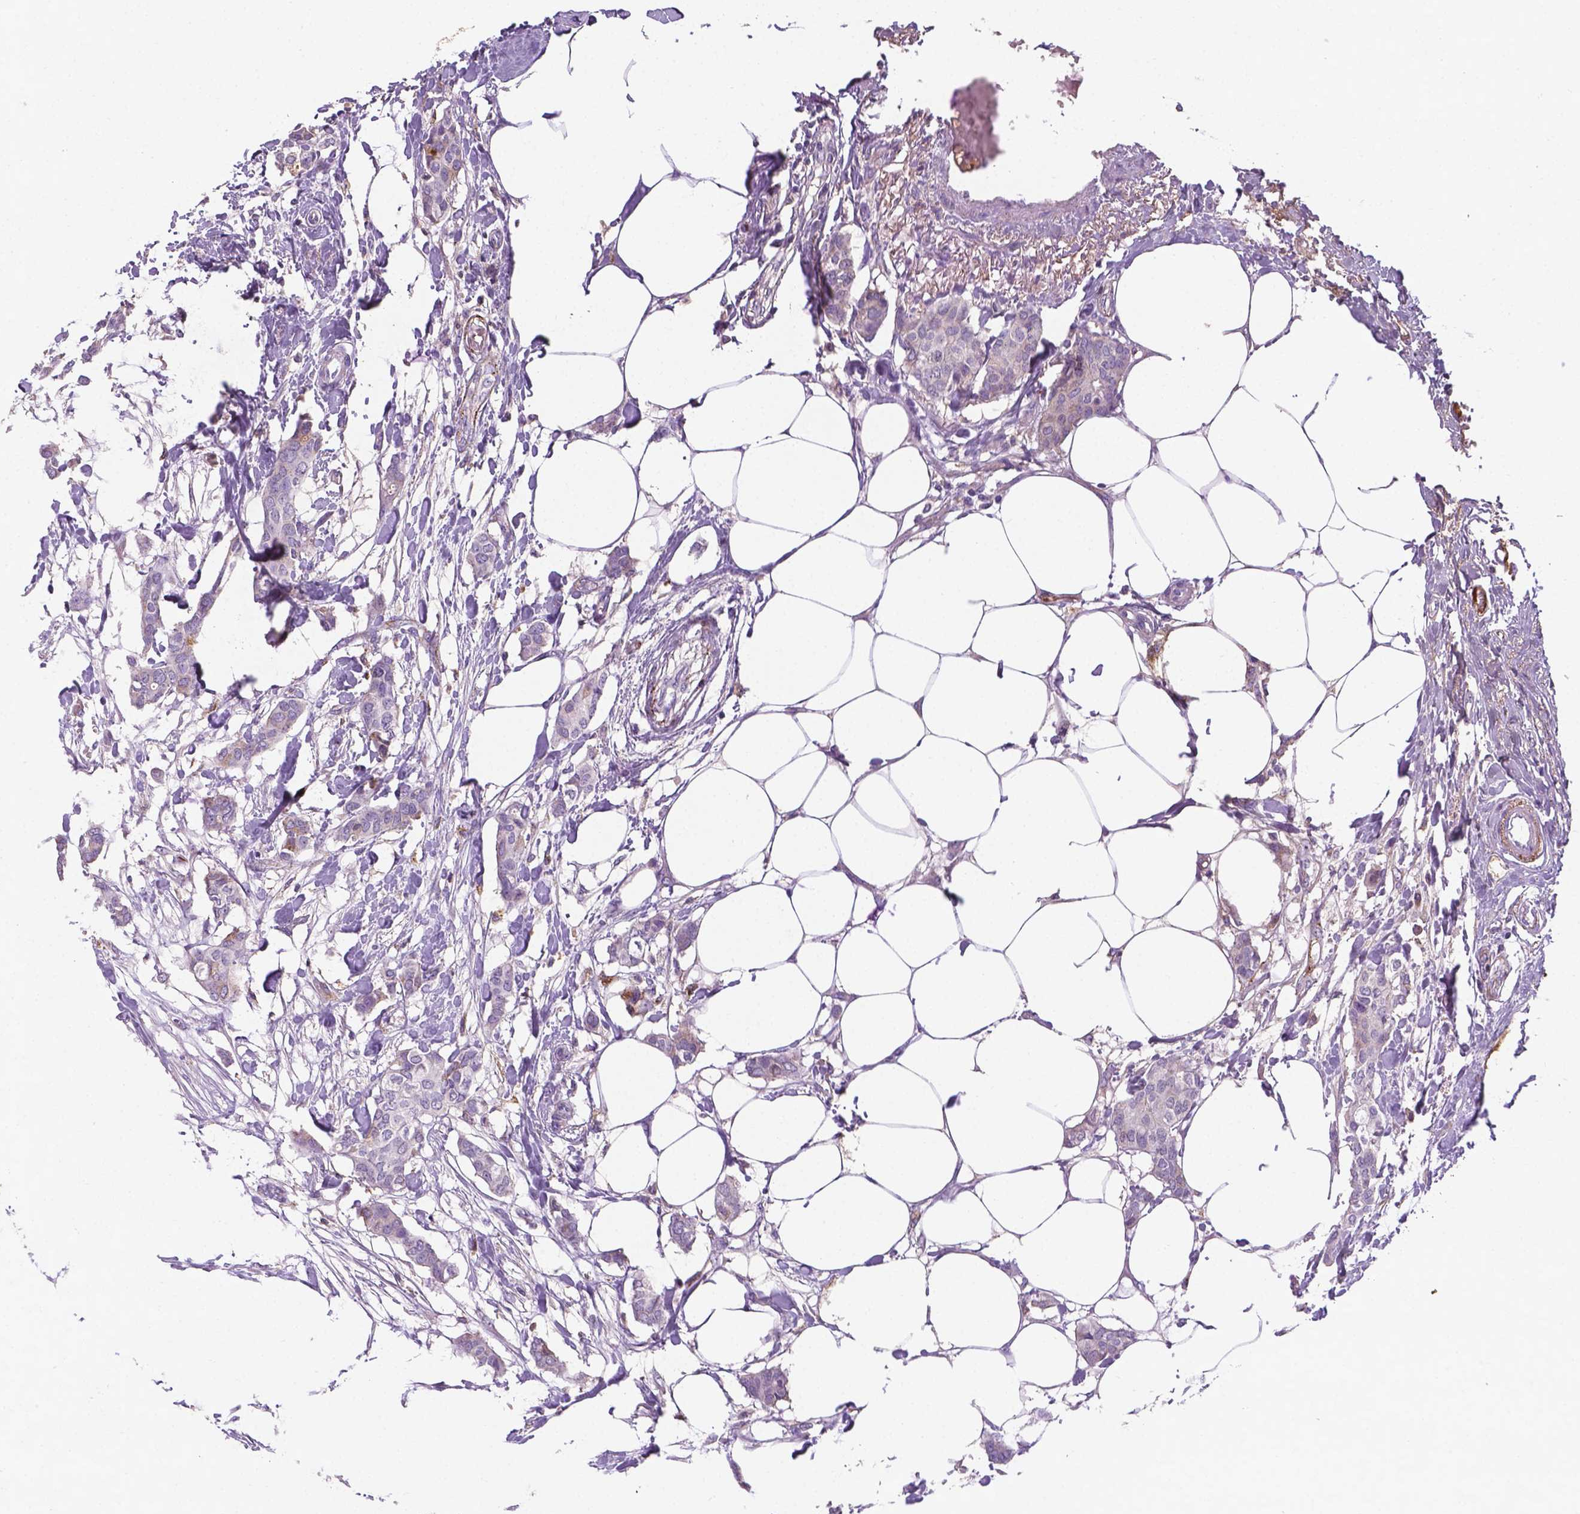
{"staining": {"intensity": "weak", "quantity": "<25%", "location": "cytoplasmic/membranous"}, "tissue": "breast cancer", "cell_type": "Tumor cells", "image_type": "cancer", "snomed": [{"axis": "morphology", "description": "Duct carcinoma"}, {"axis": "topography", "description": "Breast"}], "caption": "Tumor cells show no significant protein staining in breast cancer (invasive ductal carcinoma). (Stains: DAB immunohistochemistry with hematoxylin counter stain, Microscopy: brightfield microscopy at high magnification).", "gene": "APOE", "patient": {"sex": "female", "age": 62}}